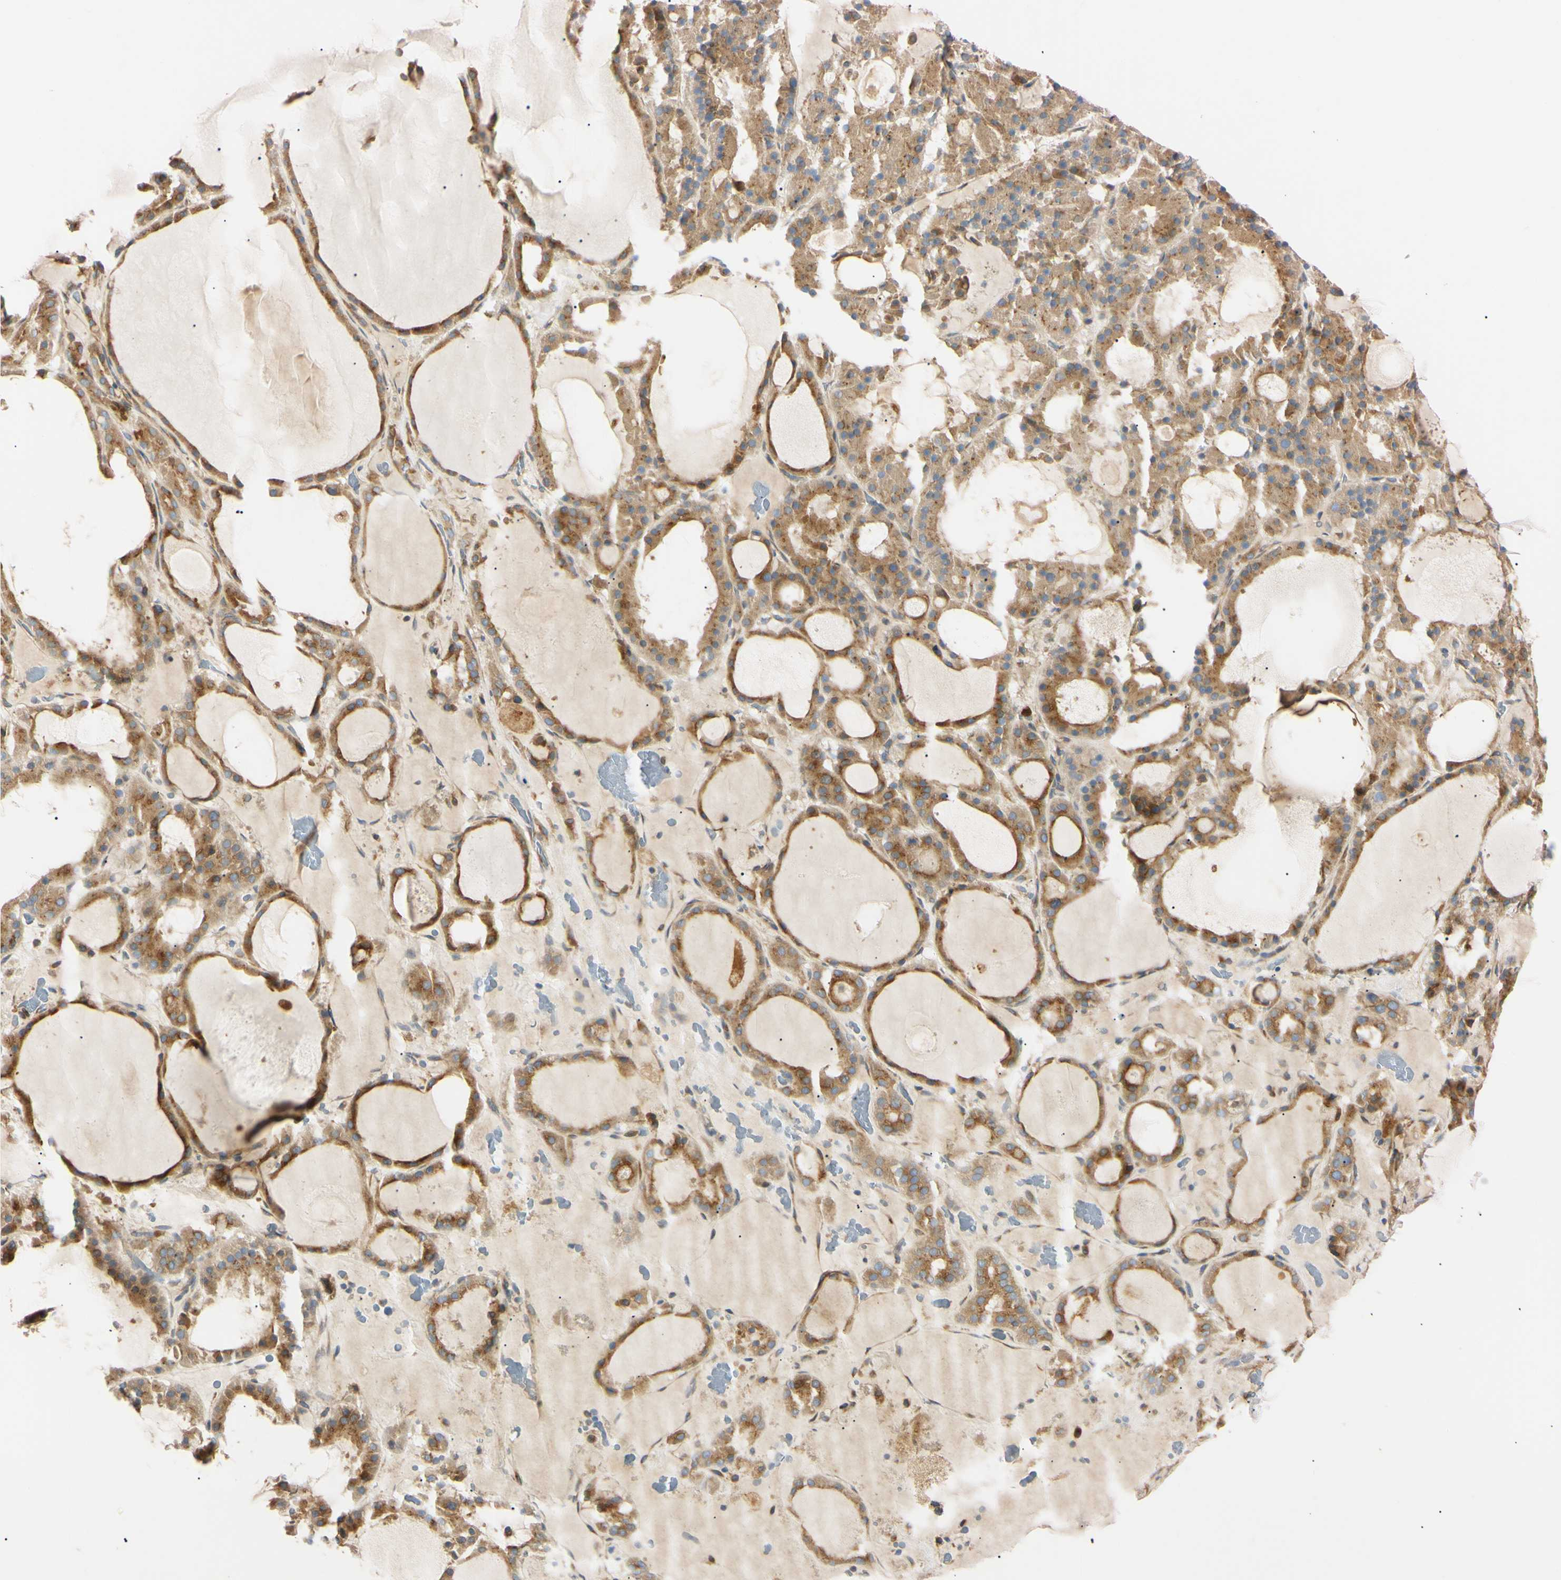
{"staining": {"intensity": "moderate", "quantity": ">75%", "location": "cytoplasmic/membranous"}, "tissue": "thyroid gland", "cell_type": "Glandular cells", "image_type": "normal", "snomed": [{"axis": "morphology", "description": "Normal tissue, NOS"}, {"axis": "morphology", "description": "Carcinoma, NOS"}, {"axis": "topography", "description": "Thyroid gland"}], "caption": "The micrograph exhibits immunohistochemical staining of unremarkable thyroid gland. There is moderate cytoplasmic/membranous positivity is identified in about >75% of glandular cells. (IHC, brightfield microscopy, high magnification).", "gene": "IER3IP1", "patient": {"sex": "female", "age": 86}}